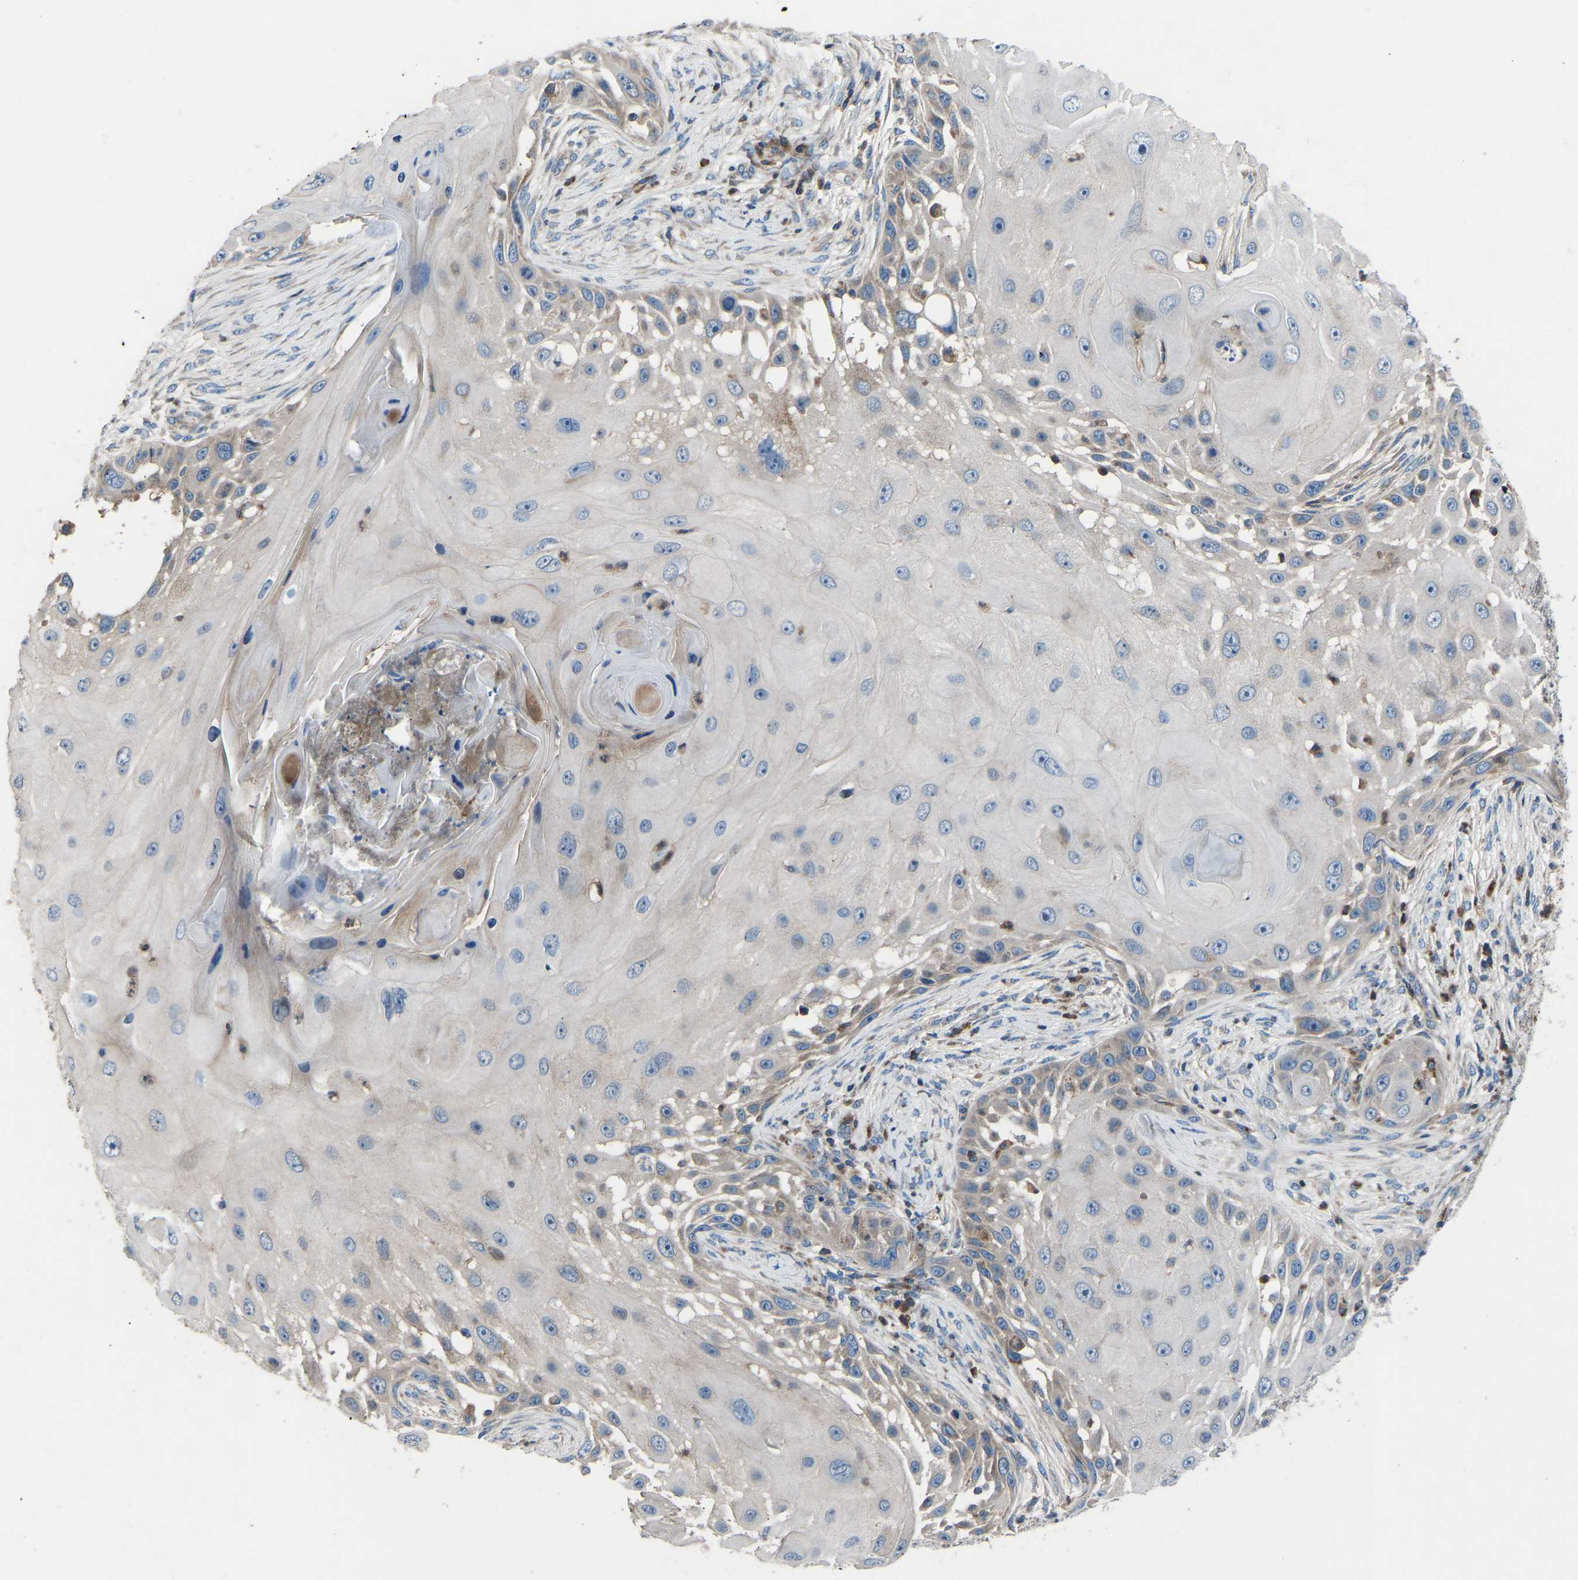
{"staining": {"intensity": "moderate", "quantity": "<25%", "location": "cytoplasmic/membranous"}, "tissue": "skin cancer", "cell_type": "Tumor cells", "image_type": "cancer", "snomed": [{"axis": "morphology", "description": "Squamous cell carcinoma, NOS"}, {"axis": "topography", "description": "Skin"}], "caption": "Protein staining reveals moderate cytoplasmic/membranous expression in about <25% of tumor cells in squamous cell carcinoma (skin).", "gene": "GRK6", "patient": {"sex": "female", "age": 44}}